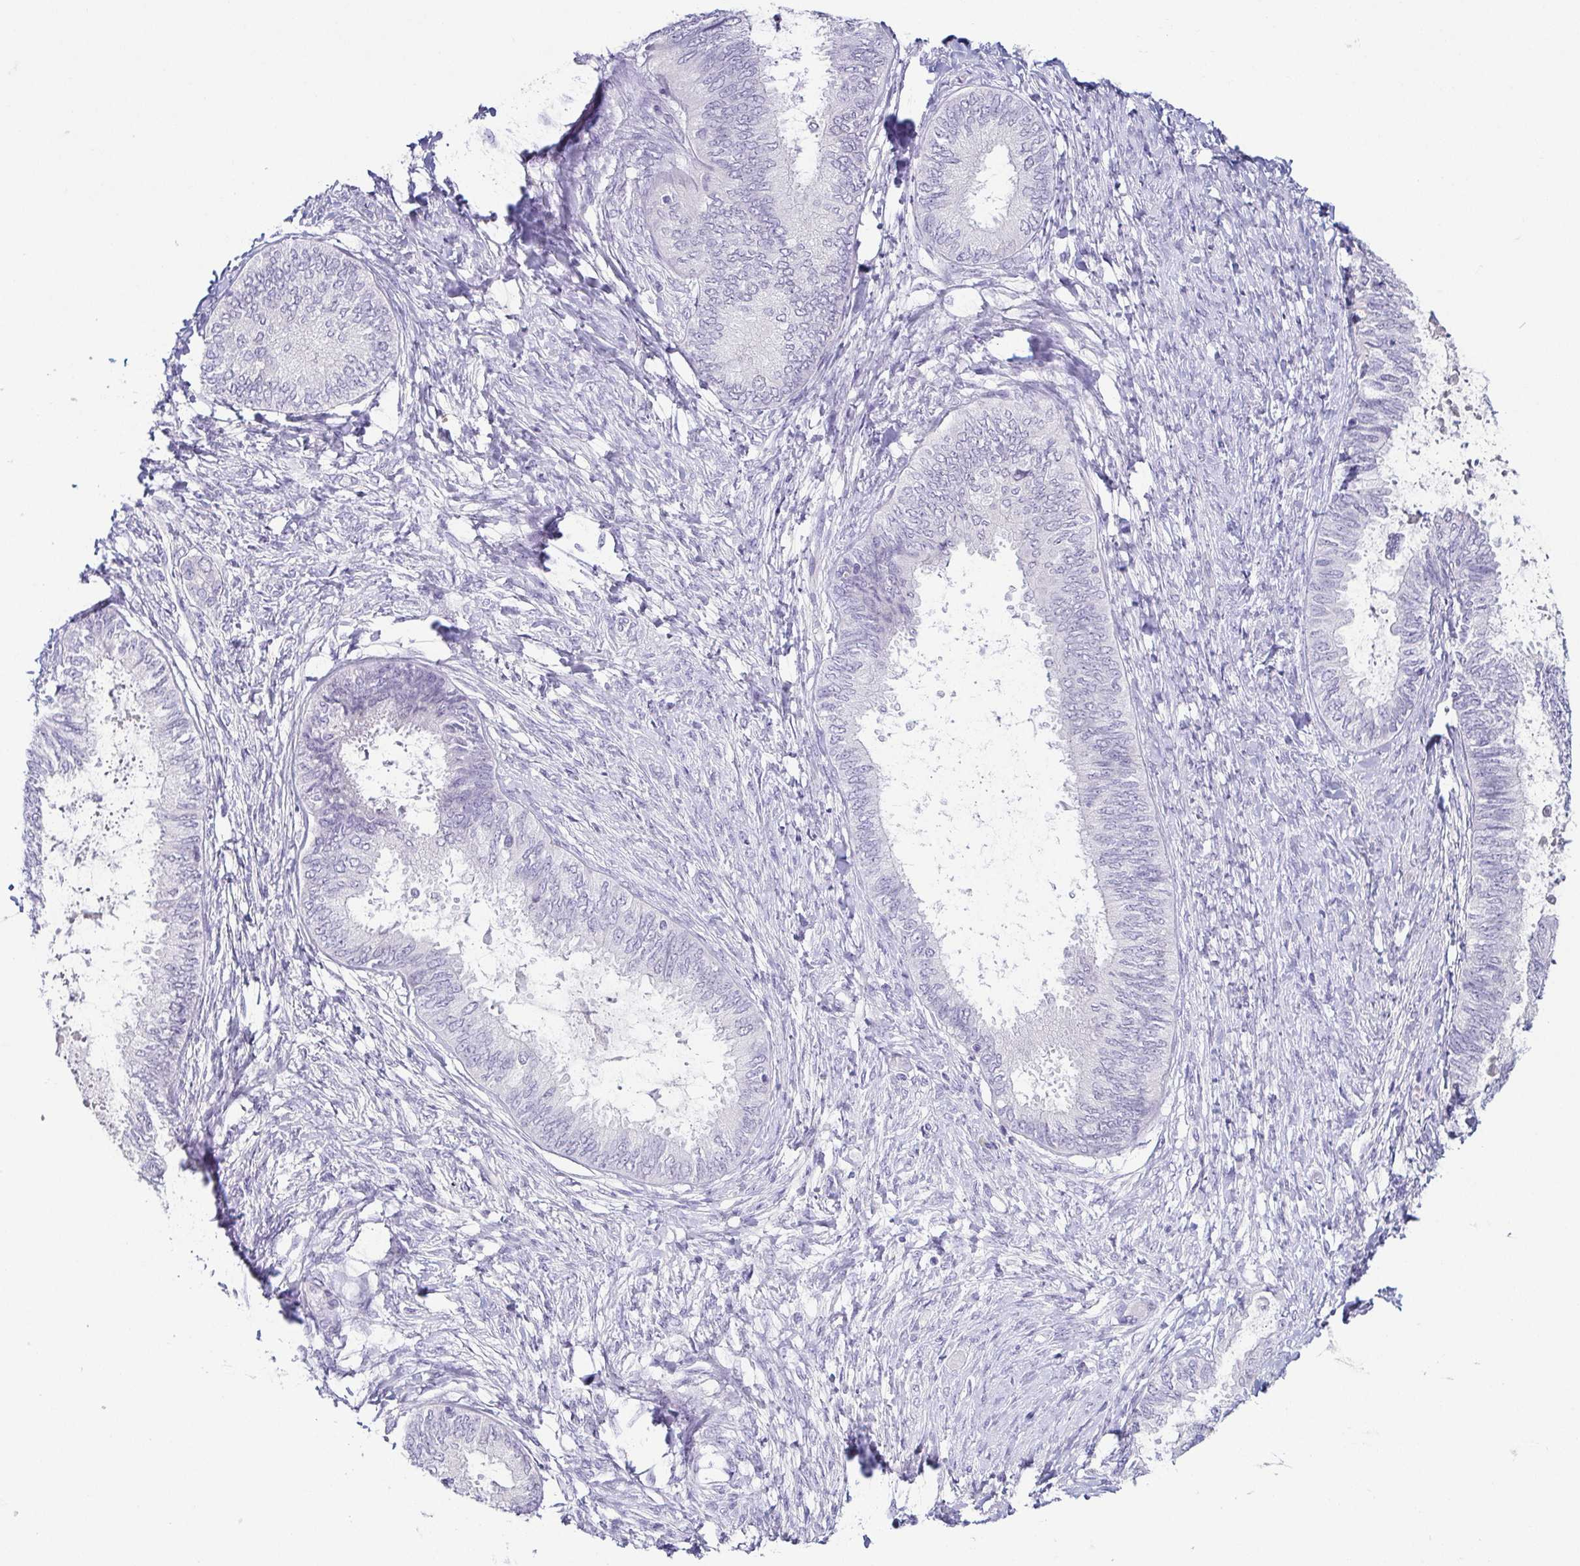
{"staining": {"intensity": "negative", "quantity": "none", "location": "none"}, "tissue": "ovarian cancer", "cell_type": "Tumor cells", "image_type": "cancer", "snomed": [{"axis": "morphology", "description": "Carcinoma, endometroid"}, {"axis": "topography", "description": "Ovary"}], "caption": "Immunohistochemistry image of neoplastic tissue: human ovarian endometroid carcinoma stained with DAB exhibits no significant protein staining in tumor cells.", "gene": "TP73", "patient": {"sex": "female", "age": 70}}